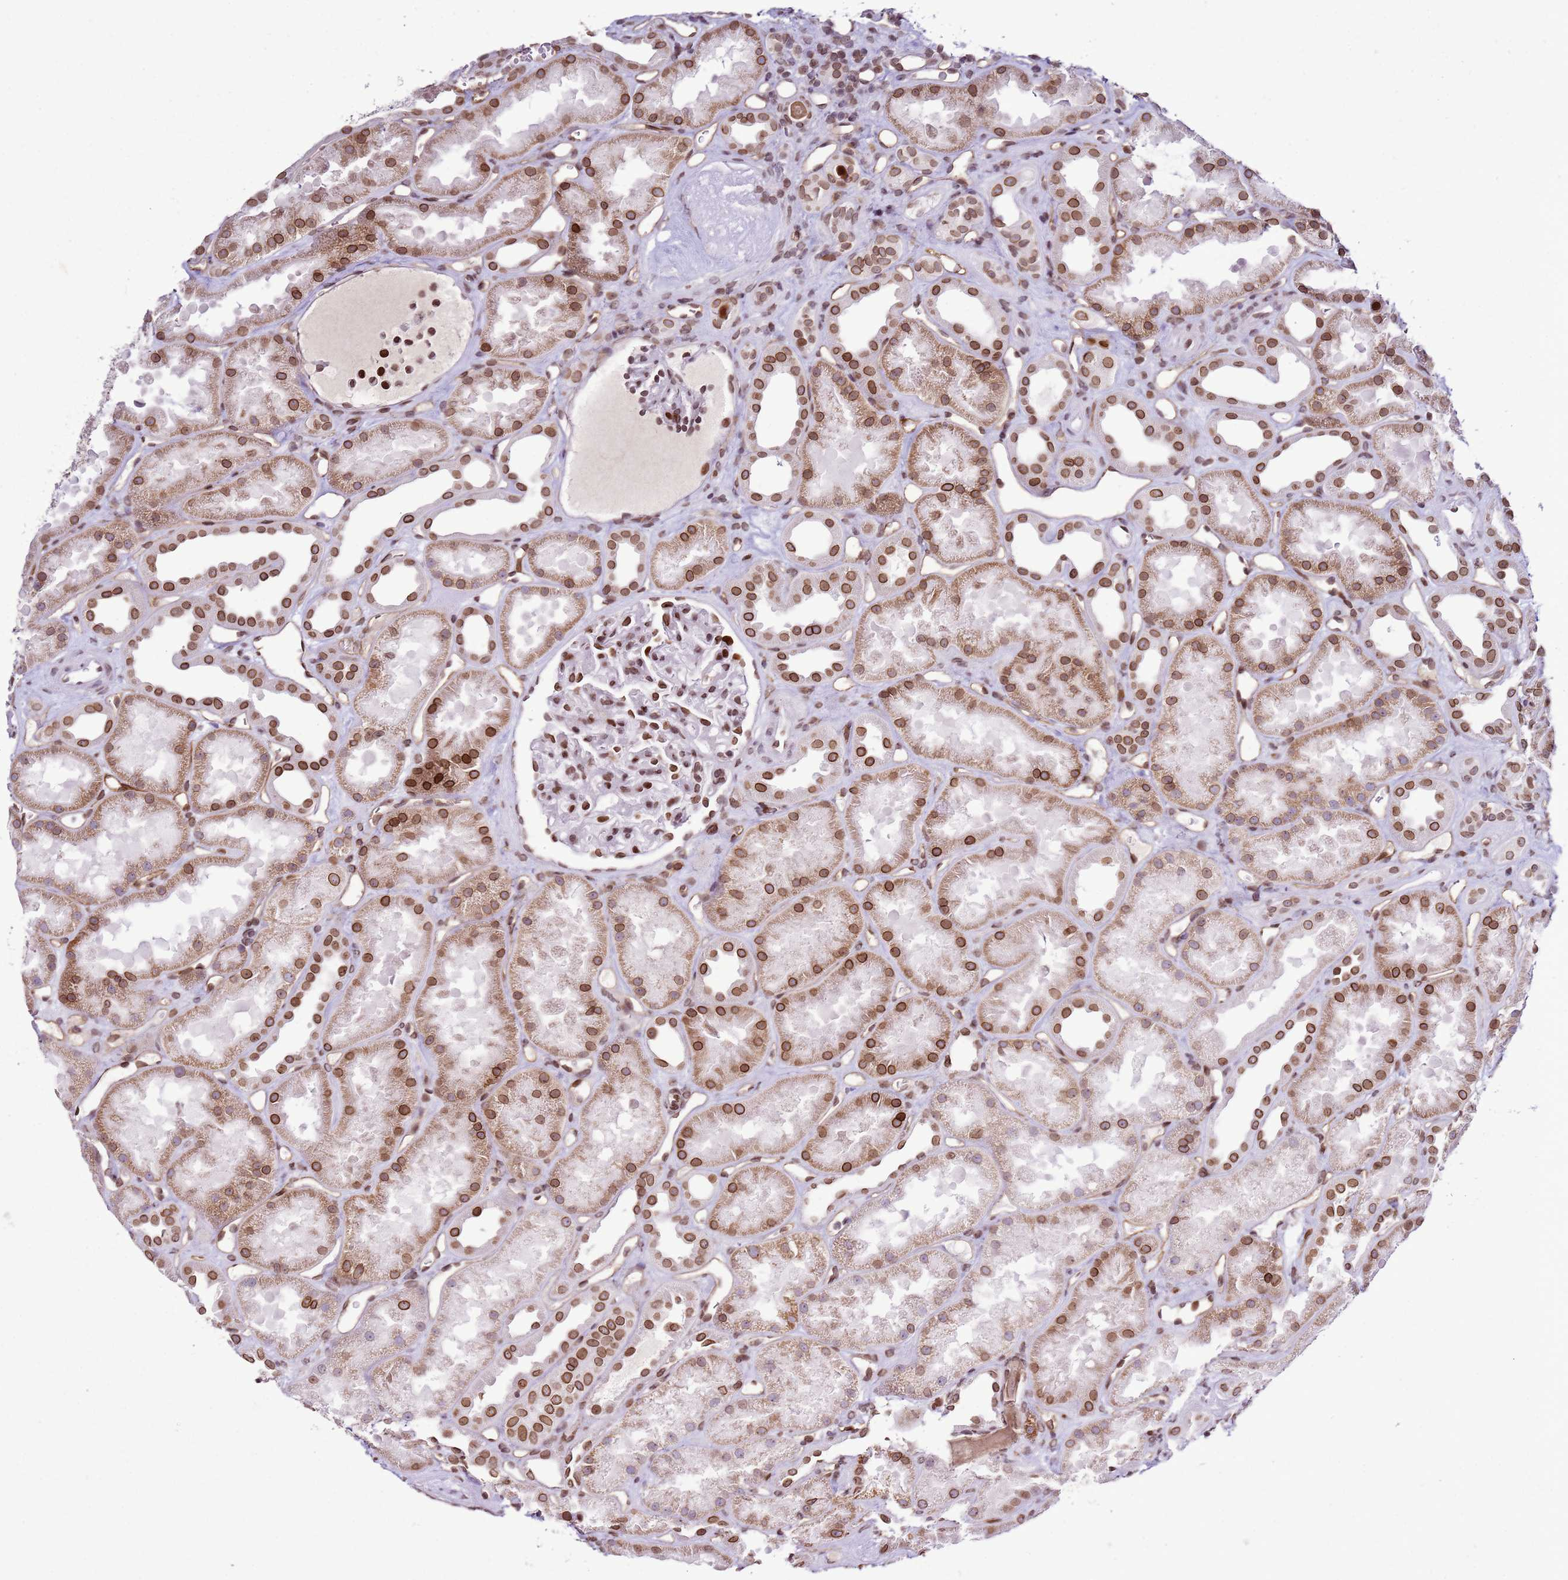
{"staining": {"intensity": "strong", "quantity": "25%-75%", "location": "nuclear"}, "tissue": "kidney", "cell_type": "Cells in glomeruli", "image_type": "normal", "snomed": [{"axis": "morphology", "description": "Normal tissue, NOS"}, {"axis": "topography", "description": "Kidney"}], "caption": "This histopathology image shows IHC staining of unremarkable human kidney, with high strong nuclear staining in about 25%-75% of cells in glomeruli.", "gene": "POU6F1", "patient": {"sex": "male", "age": 61}}